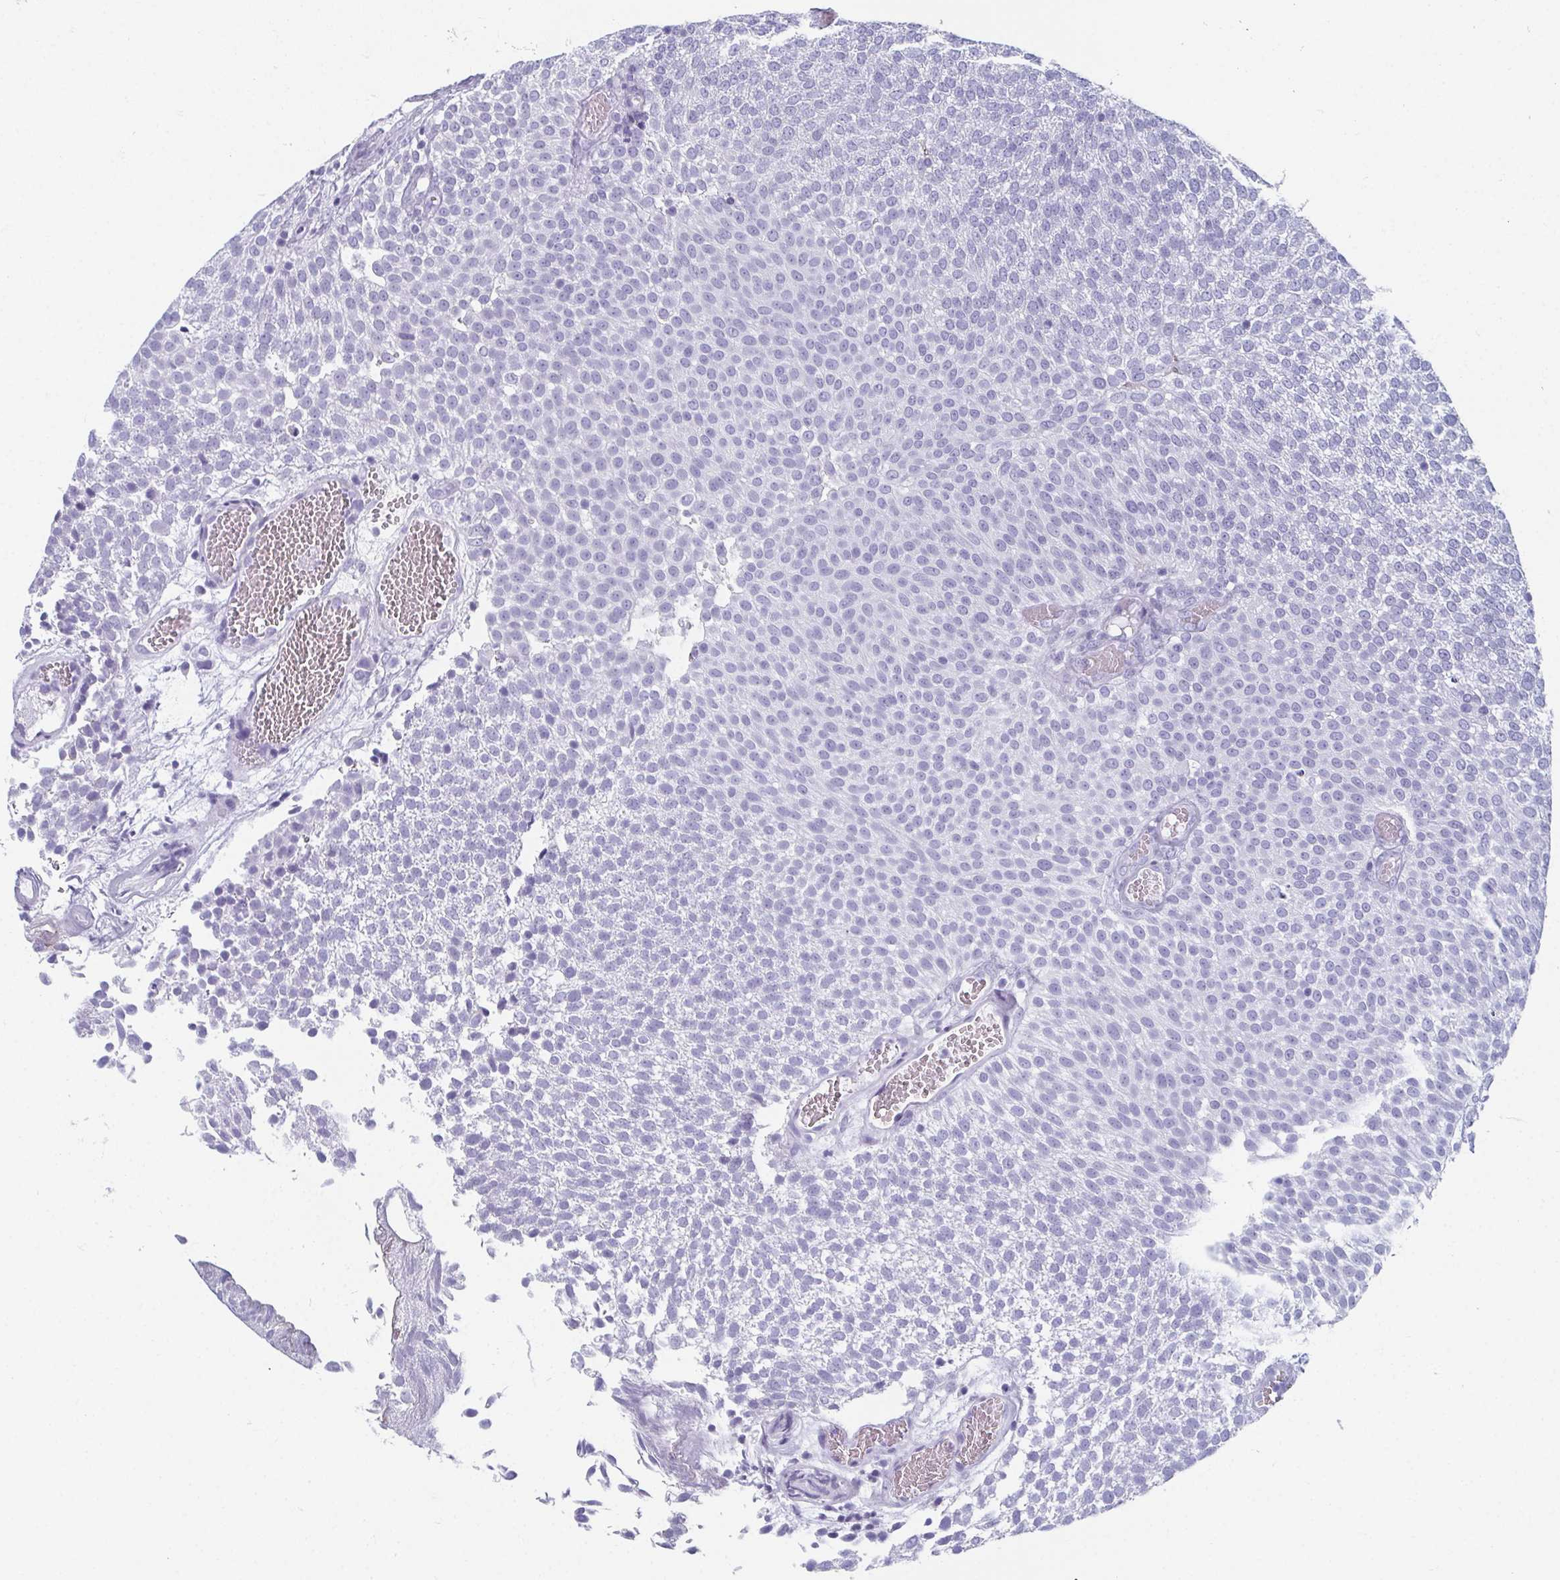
{"staining": {"intensity": "negative", "quantity": "none", "location": "none"}, "tissue": "urothelial cancer", "cell_type": "Tumor cells", "image_type": "cancer", "snomed": [{"axis": "morphology", "description": "Urothelial carcinoma, Low grade"}, {"axis": "topography", "description": "Urinary bladder"}], "caption": "Immunohistochemistry of urothelial cancer displays no staining in tumor cells.", "gene": "GHRL", "patient": {"sex": "female", "age": 79}}